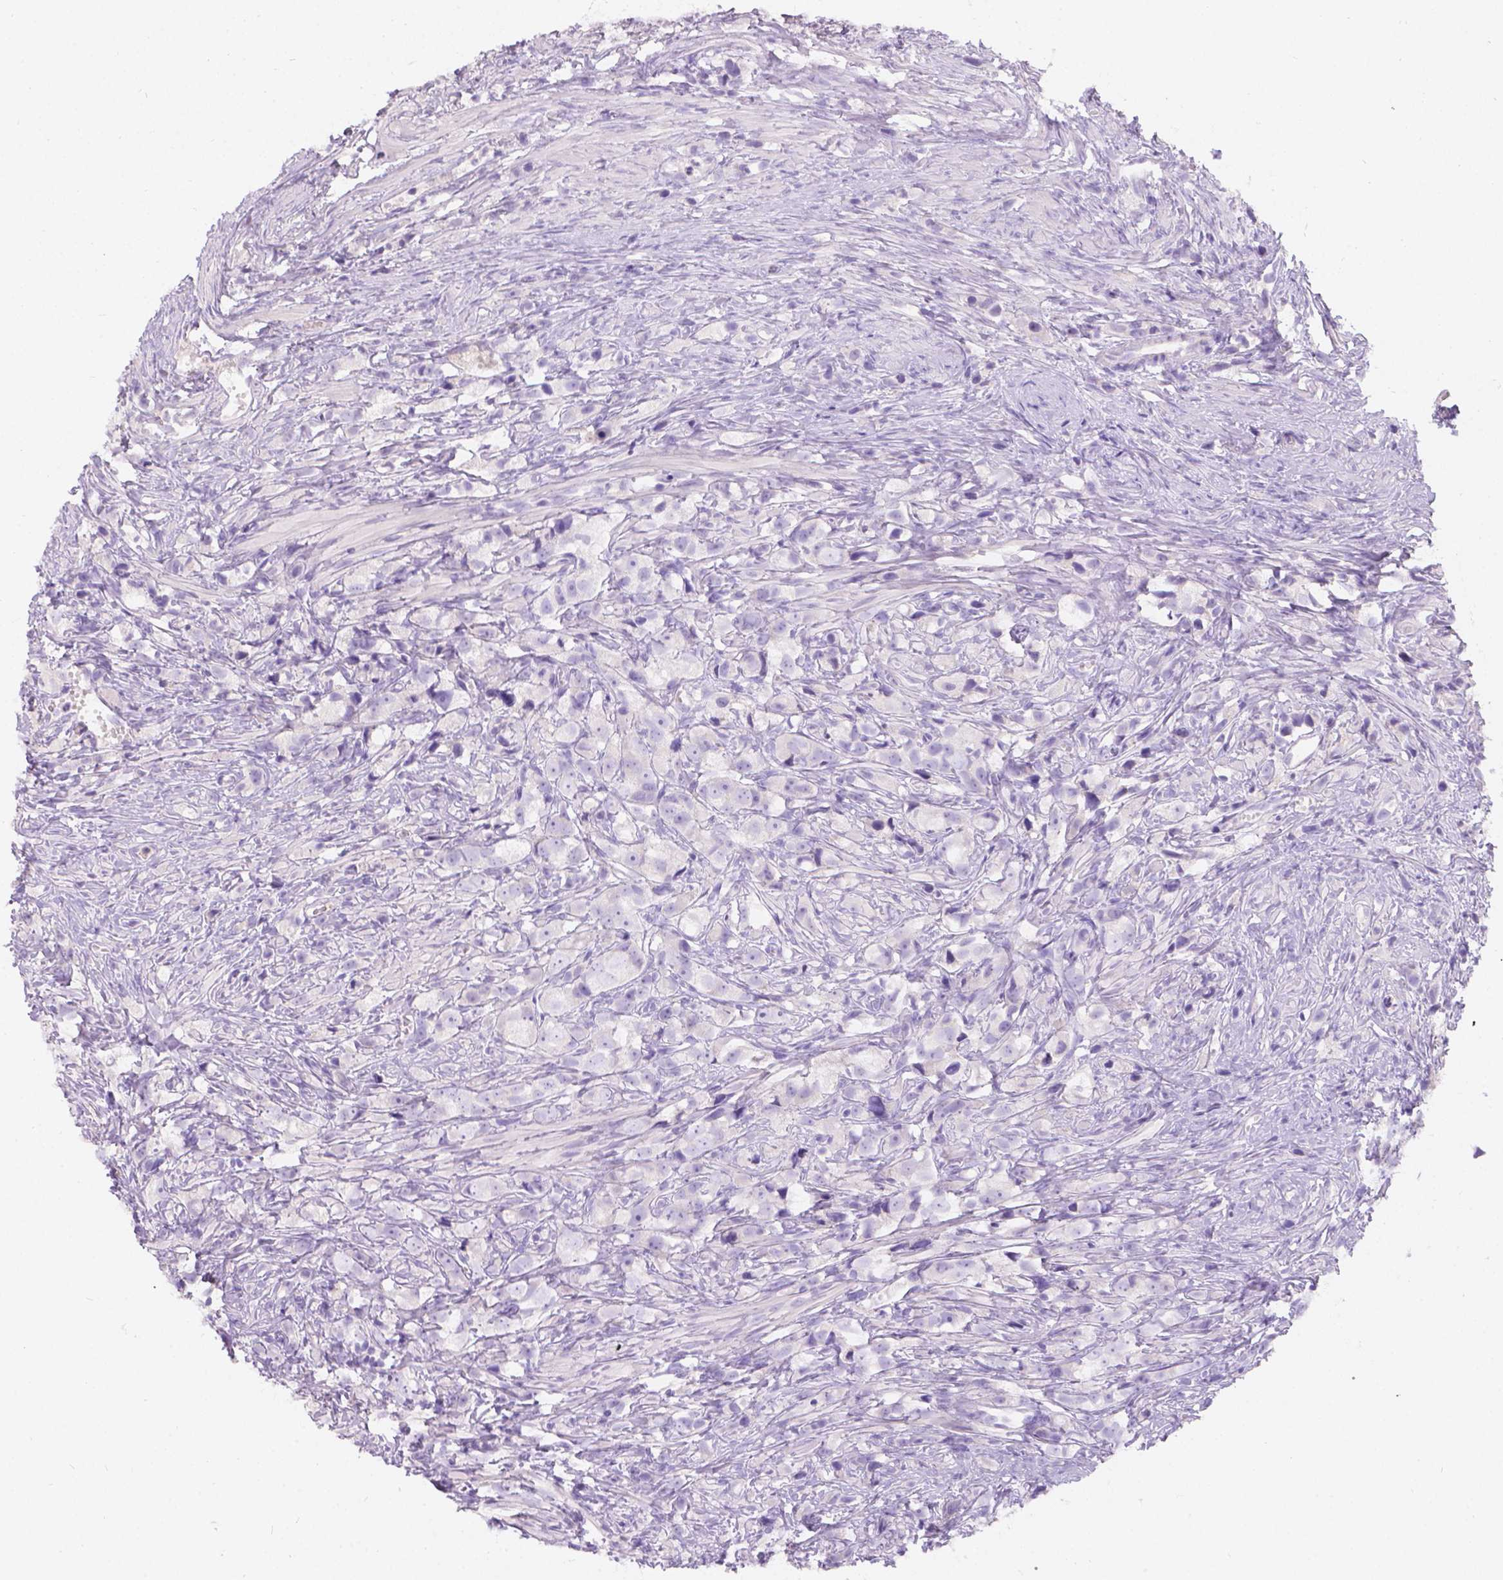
{"staining": {"intensity": "negative", "quantity": "none", "location": "none"}, "tissue": "prostate cancer", "cell_type": "Tumor cells", "image_type": "cancer", "snomed": [{"axis": "morphology", "description": "Adenocarcinoma, High grade"}, {"axis": "topography", "description": "Prostate"}], "caption": "DAB immunohistochemical staining of human prostate cancer displays no significant positivity in tumor cells.", "gene": "GAL3ST2", "patient": {"sex": "male", "age": 75}}